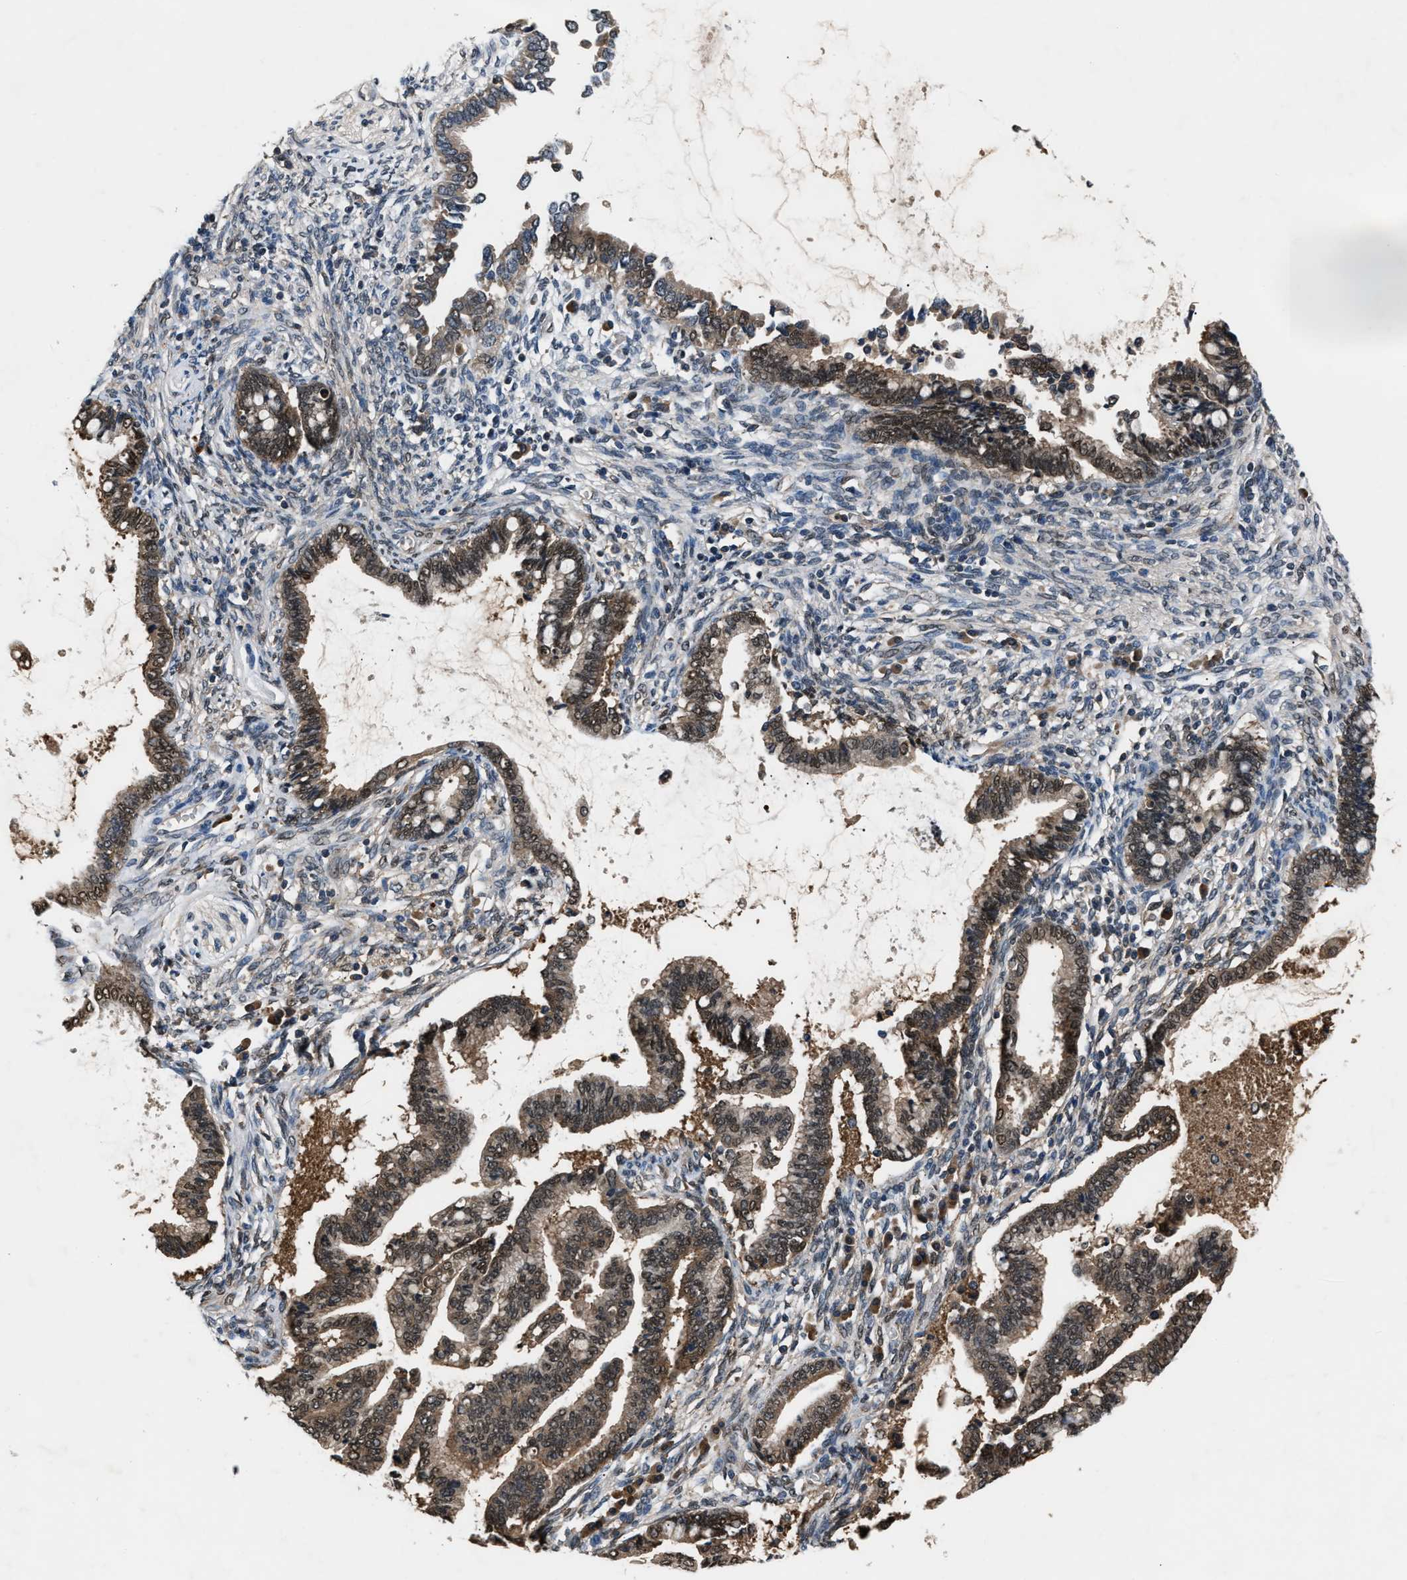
{"staining": {"intensity": "weak", "quantity": ">75%", "location": "cytoplasmic/membranous,nuclear"}, "tissue": "cervical cancer", "cell_type": "Tumor cells", "image_type": "cancer", "snomed": [{"axis": "morphology", "description": "Adenocarcinoma, NOS"}, {"axis": "topography", "description": "Cervix"}], "caption": "Protein expression analysis of human cervical adenocarcinoma reveals weak cytoplasmic/membranous and nuclear staining in approximately >75% of tumor cells.", "gene": "TP53I3", "patient": {"sex": "female", "age": 44}}